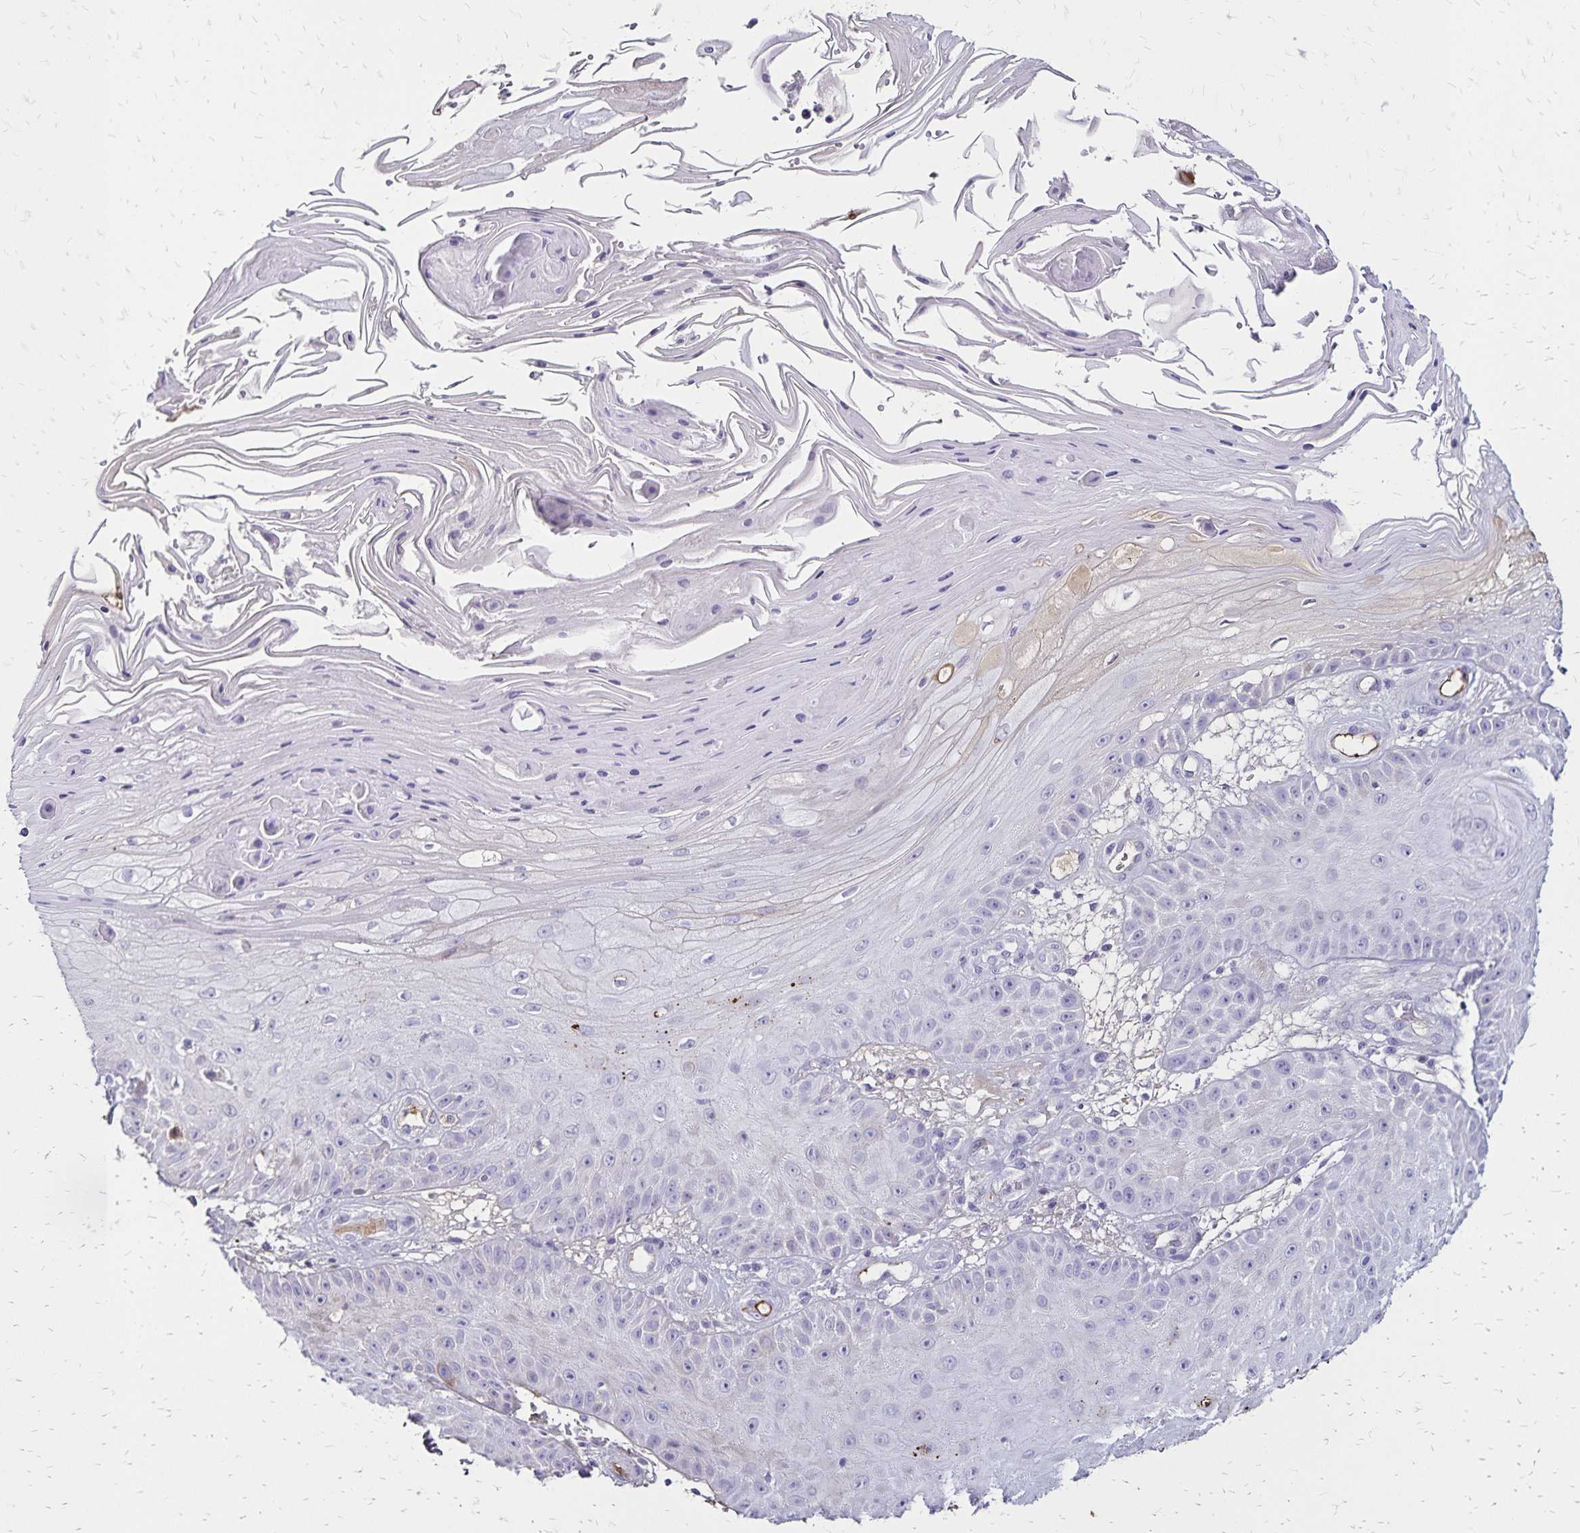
{"staining": {"intensity": "negative", "quantity": "none", "location": "none"}, "tissue": "skin cancer", "cell_type": "Tumor cells", "image_type": "cancer", "snomed": [{"axis": "morphology", "description": "Squamous cell carcinoma, NOS"}, {"axis": "topography", "description": "Skin"}], "caption": "Skin cancer was stained to show a protein in brown. There is no significant staining in tumor cells. The staining is performed using DAB (3,3'-diaminobenzidine) brown chromogen with nuclei counter-stained in using hematoxylin.", "gene": "KISS1", "patient": {"sex": "male", "age": 70}}